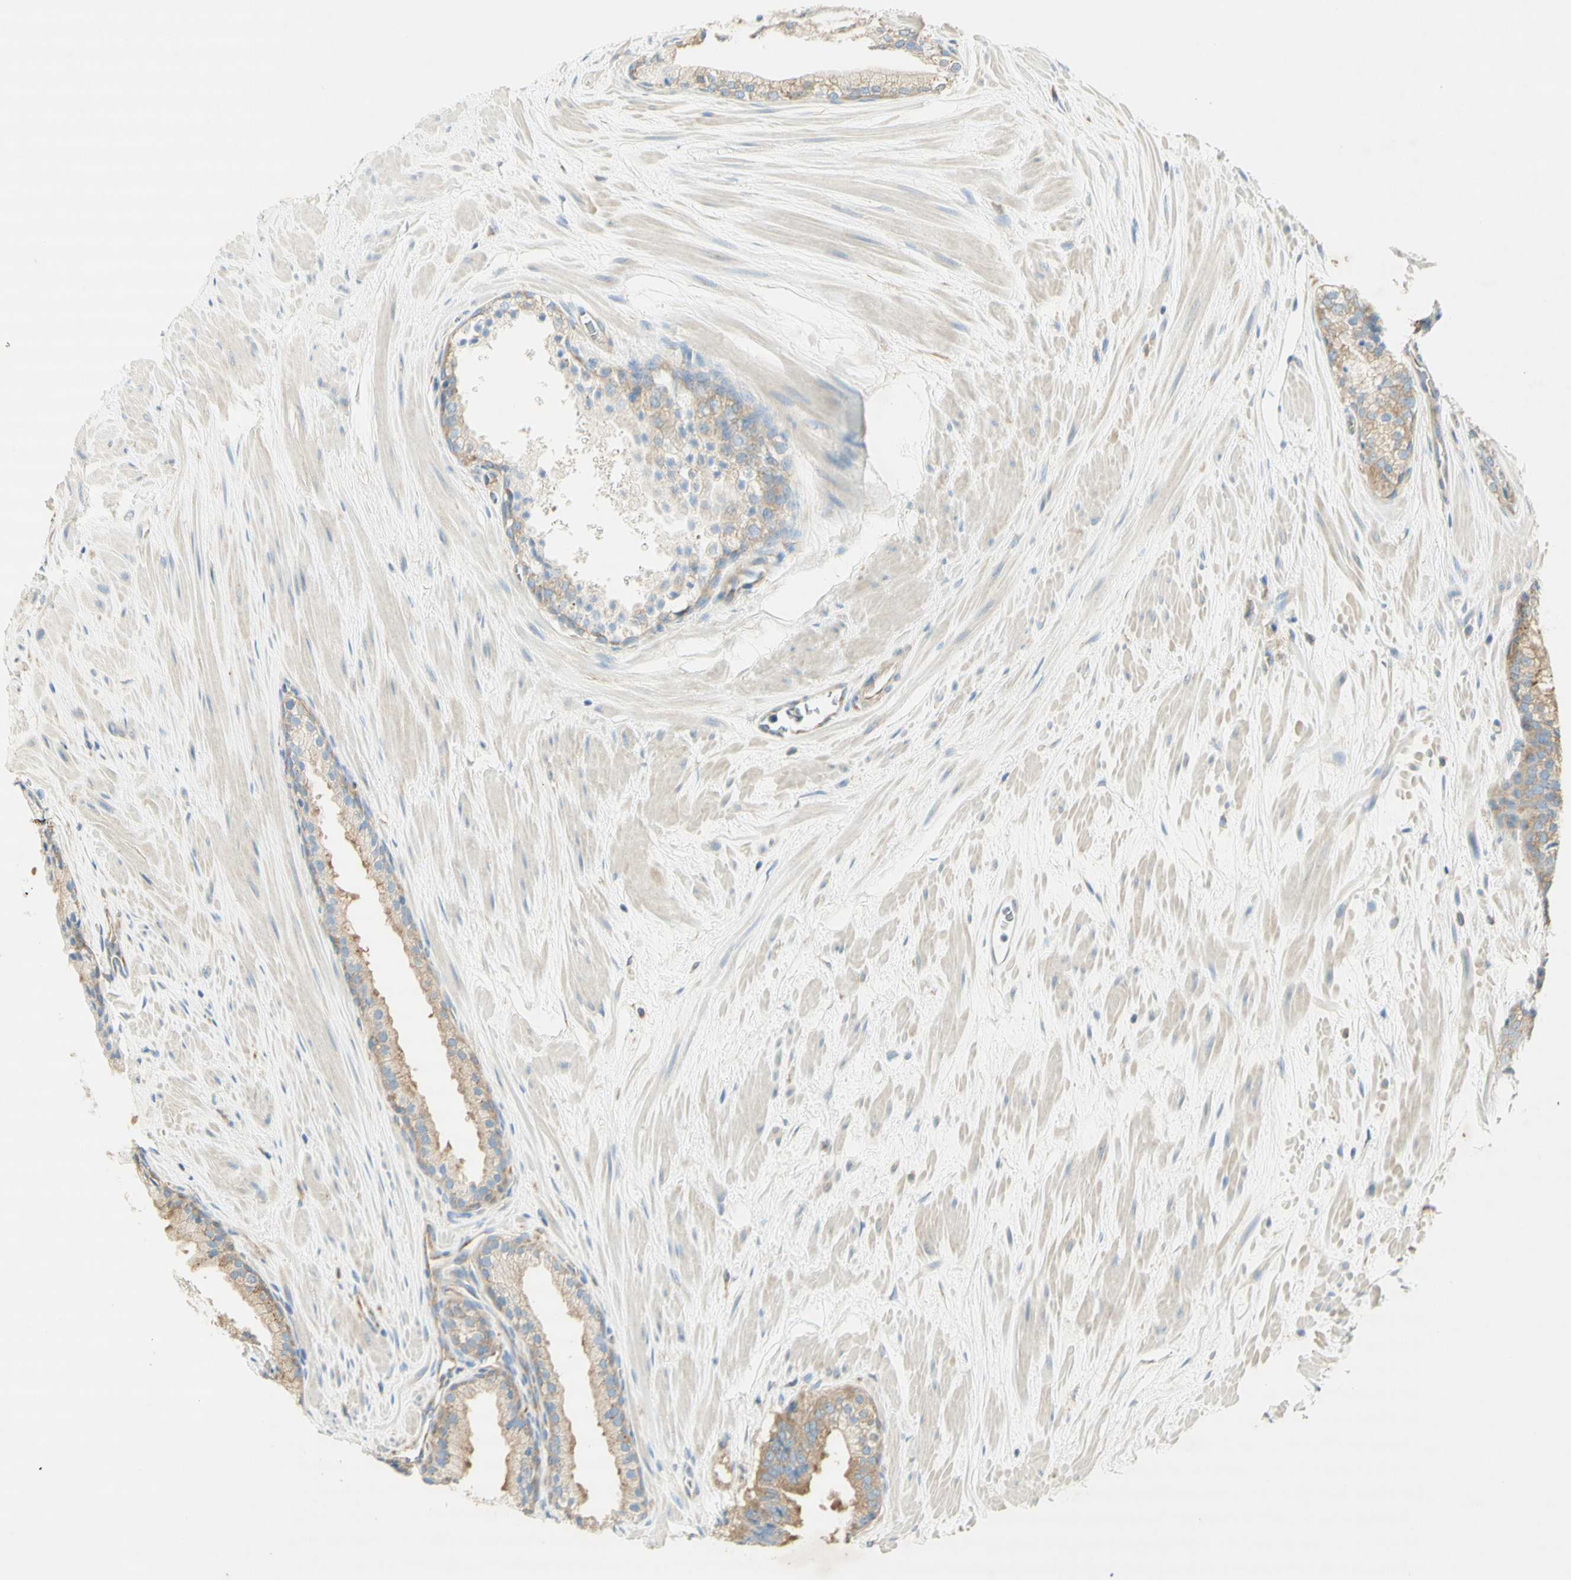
{"staining": {"intensity": "weak", "quantity": ">75%", "location": "cytoplasmic/membranous"}, "tissue": "prostate cancer", "cell_type": "Tumor cells", "image_type": "cancer", "snomed": [{"axis": "morphology", "description": "Adenocarcinoma, High grade"}, {"axis": "topography", "description": "Prostate"}], "caption": "Protein expression analysis of adenocarcinoma (high-grade) (prostate) exhibits weak cytoplasmic/membranous staining in approximately >75% of tumor cells.", "gene": "DYNC1H1", "patient": {"sex": "male", "age": 65}}